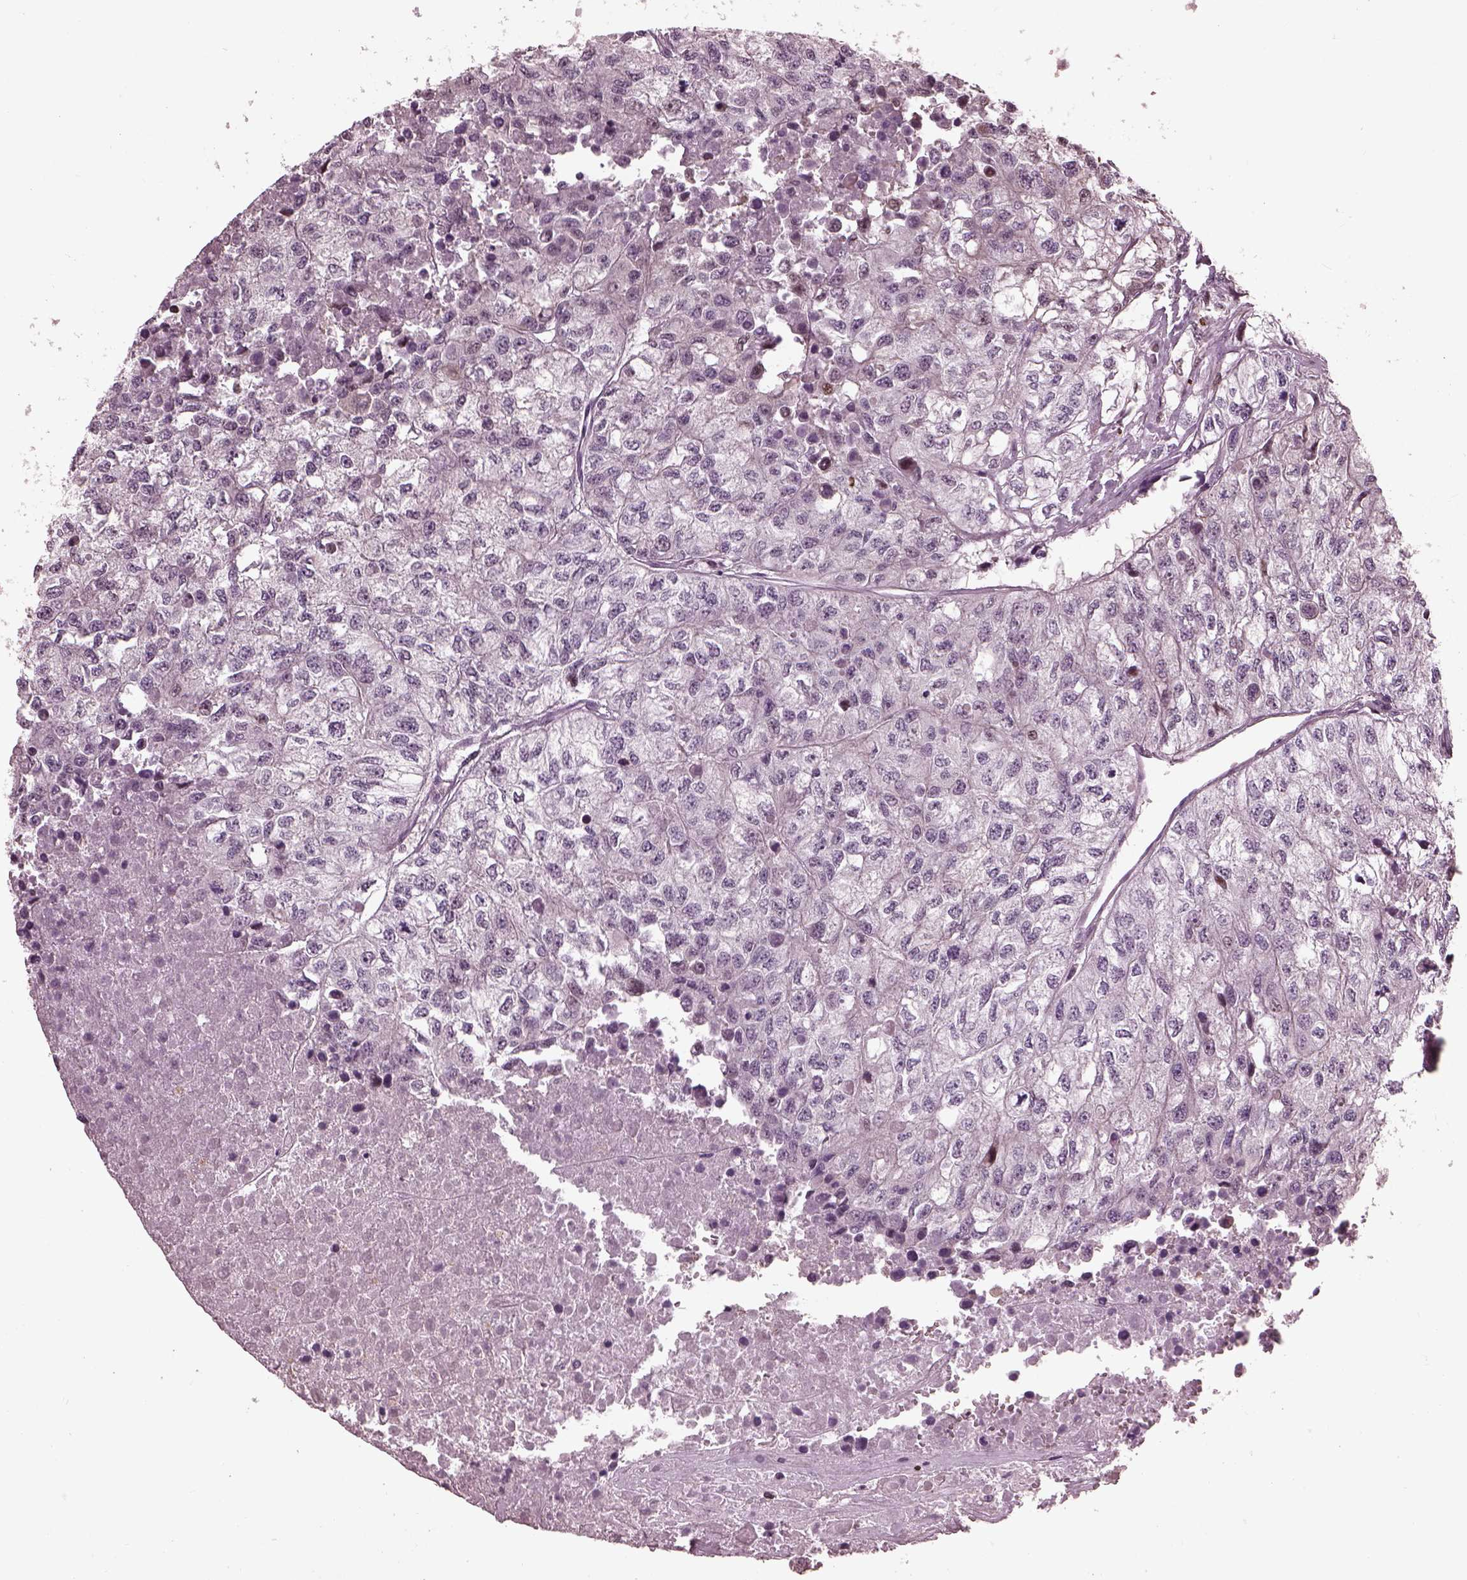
{"staining": {"intensity": "negative", "quantity": "none", "location": "none"}, "tissue": "renal cancer", "cell_type": "Tumor cells", "image_type": "cancer", "snomed": [{"axis": "morphology", "description": "Adenocarcinoma, NOS"}, {"axis": "topography", "description": "Kidney"}], "caption": "There is no significant expression in tumor cells of adenocarcinoma (renal).", "gene": "BFSP1", "patient": {"sex": "male", "age": 56}}